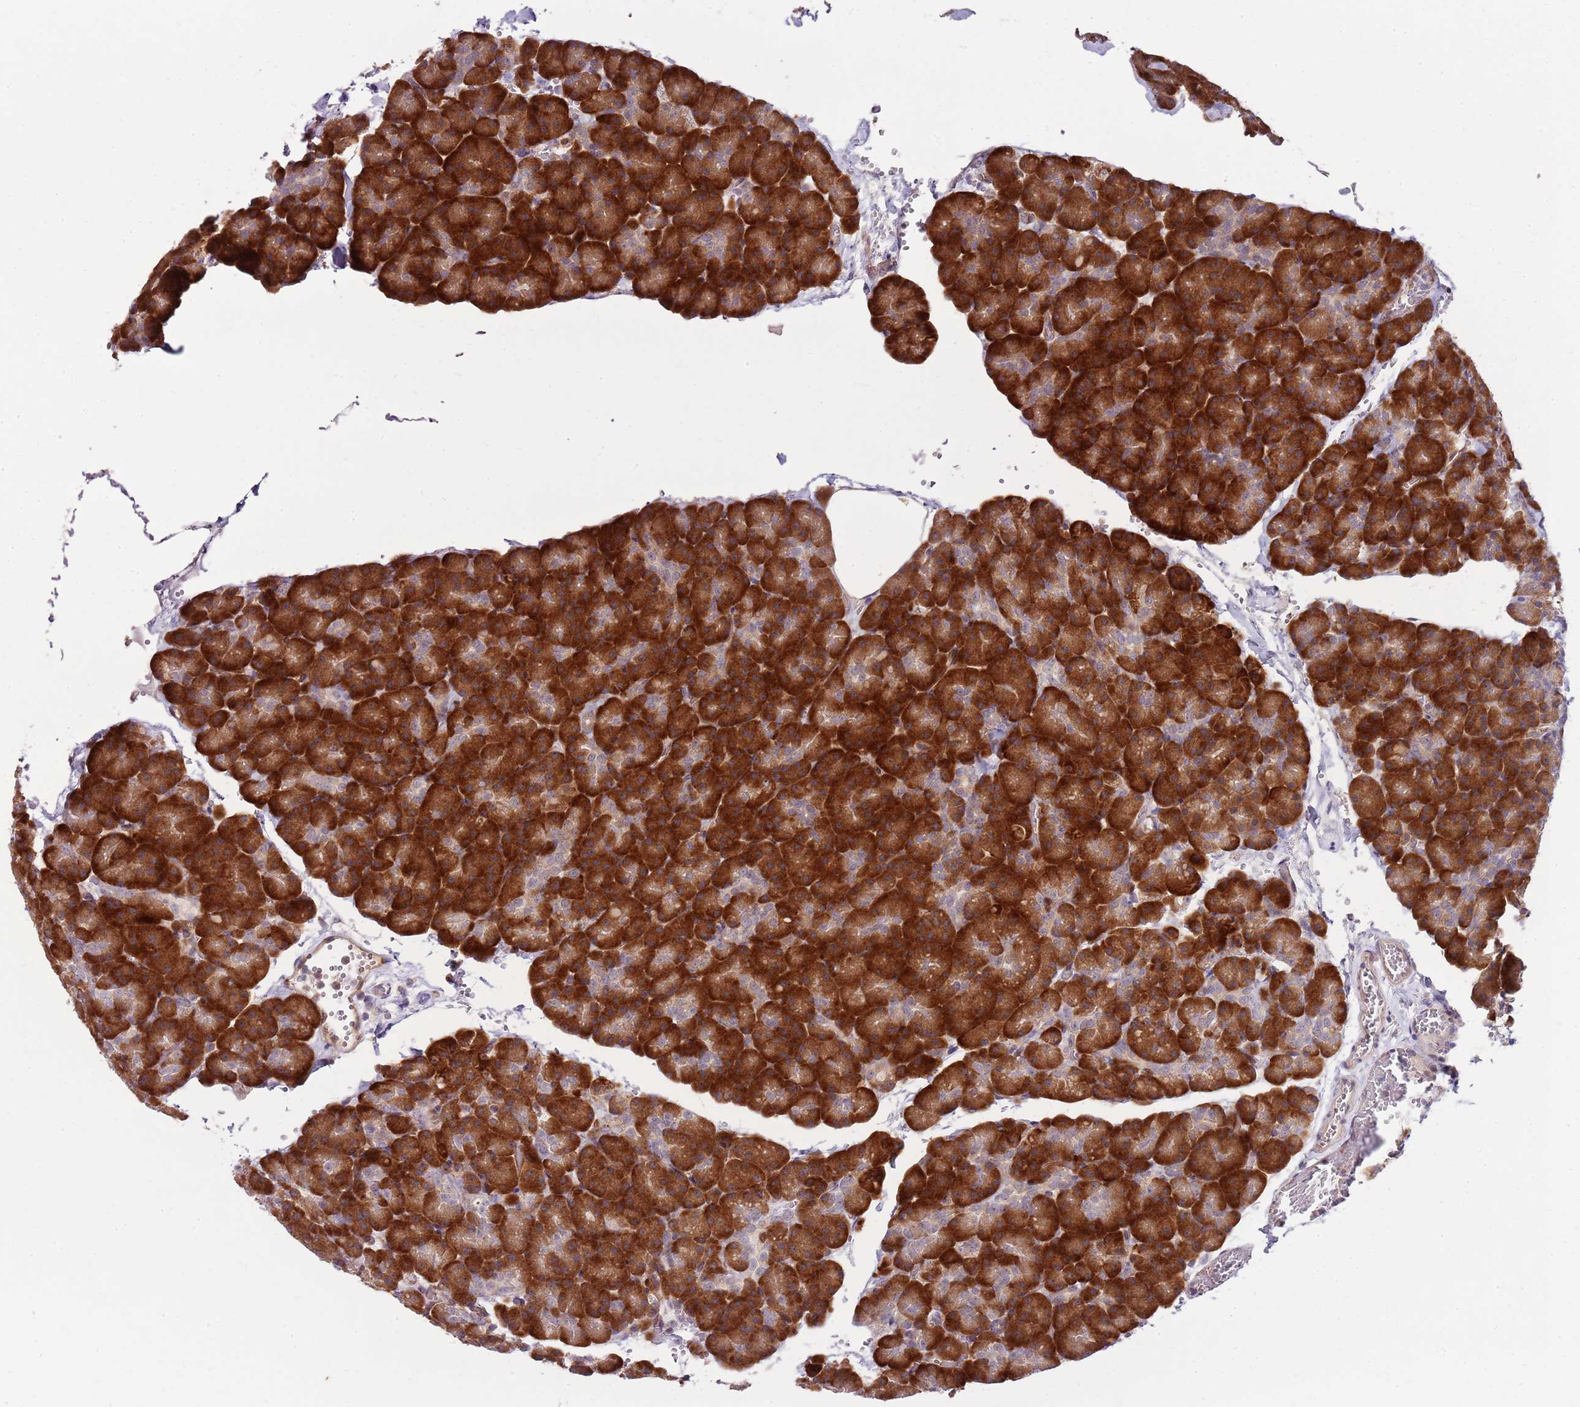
{"staining": {"intensity": "strong", "quantity": ">75%", "location": "cytoplasmic/membranous"}, "tissue": "pancreas", "cell_type": "Exocrine glandular cells", "image_type": "normal", "snomed": [{"axis": "morphology", "description": "Normal tissue, NOS"}, {"axis": "topography", "description": "Pancreas"}], "caption": "A high amount of strong cytoplasmic/membranous staining is appreciated in about >75% of exocrine glandular cells in unremarkable pancreas.", "gene": "FBXL22", "patient": {"sex": "male", "age": 36}}